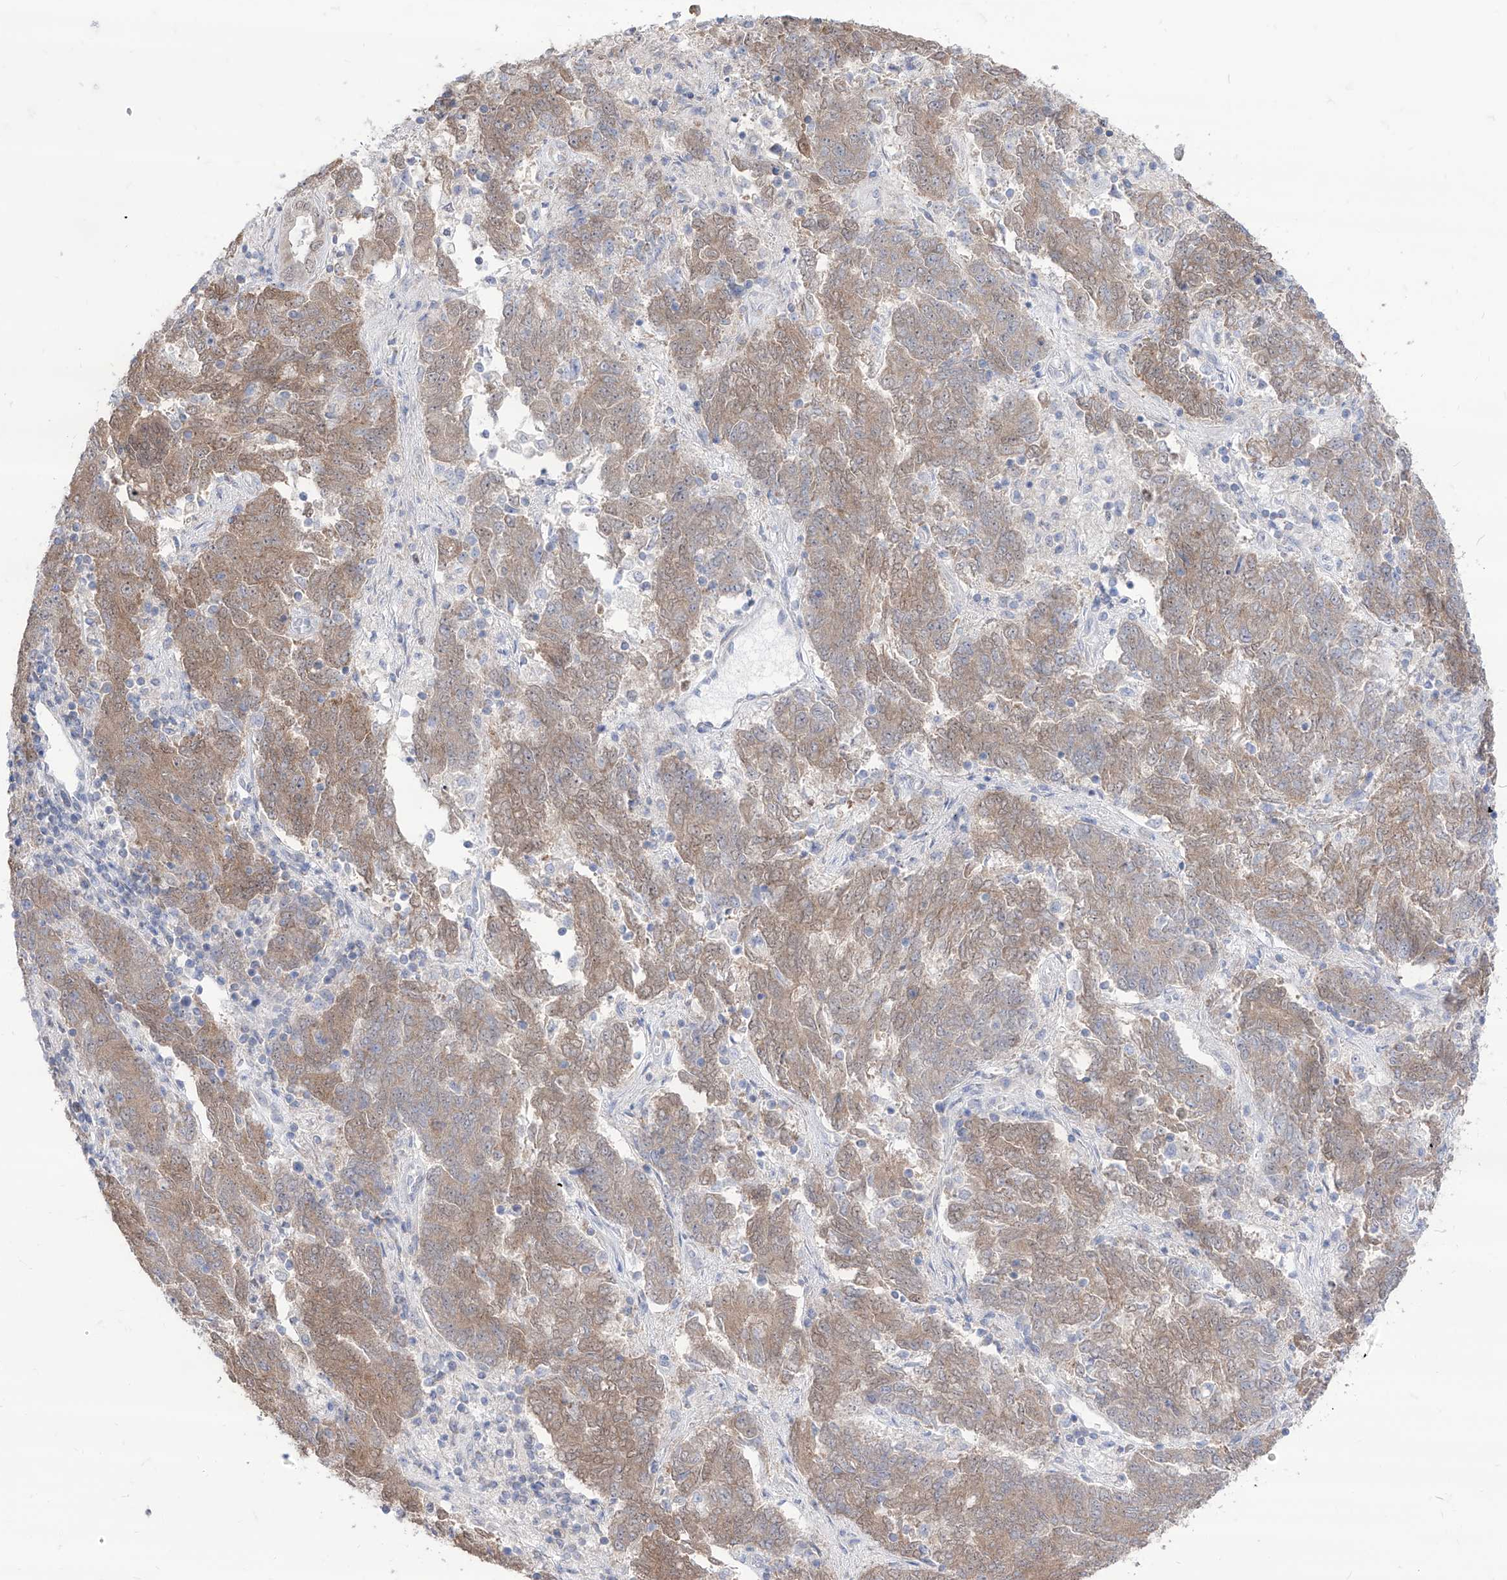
{"staining": {"intensity": "weak", "quantity": ">75%", "location": "cytoplasmic/membranous"}, "tissue": "endometrial cancer", "cell_type": "Tumor cells", "image_type": "cancer", "snomed": [{"axis": "morphology", "description": "Adenocarcinoma, NOS"}, {"axis": "topography", "description": "Endometrium"}], "caption": "DAB (3,3'-diaminobenzidine) immunohistochemical staining of human endometrial adenocarcinoma displays weak cytoplasmic/membranous protein positivity in approximately >75% of tumor cells.", "gene": "BROX", "patient": {"sex": "female", "age": 80}}